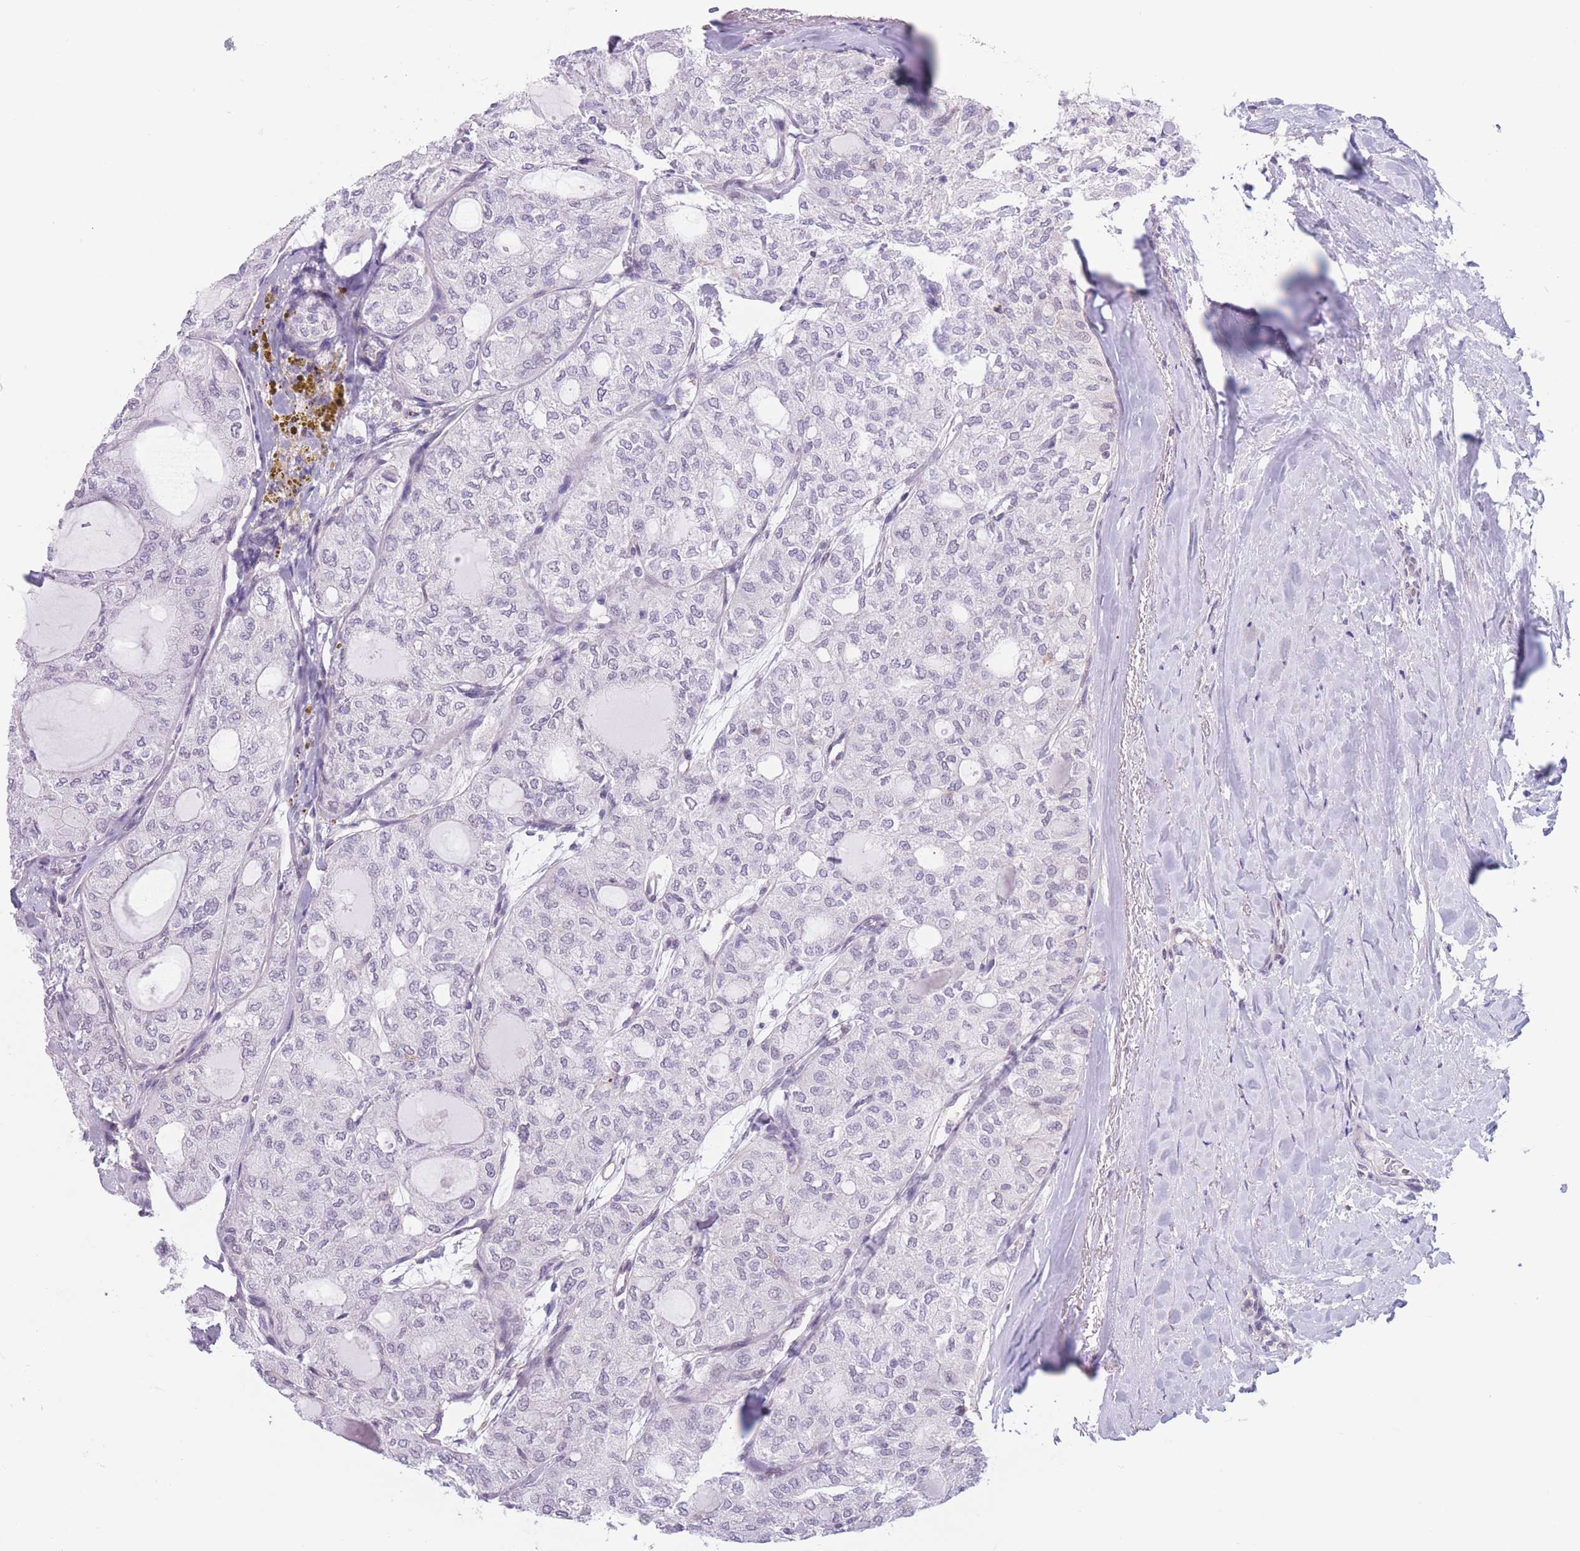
{"staining": {"intensity": "negative", "quantity": "none", "location": "none"}, "tissue": "thyroid cancer", "cell_type": "Tumor cells", "image_type": "cancer", "snomed": [{"axis": "morphology", "description": "Follicular adenoma carcinoma, NOS"}, {"axis": "topography", "description": "Thyroid gland"}], "caption": "High power microscopy photomicrograph of an immunohistochemistry (IHC) photomicrograph of follicular adenoma carcinoma (thyroid), revealing no significant staining in tumor cells.", "gene": "PODXL", "patient": {"sex": "male", "age": 75}}